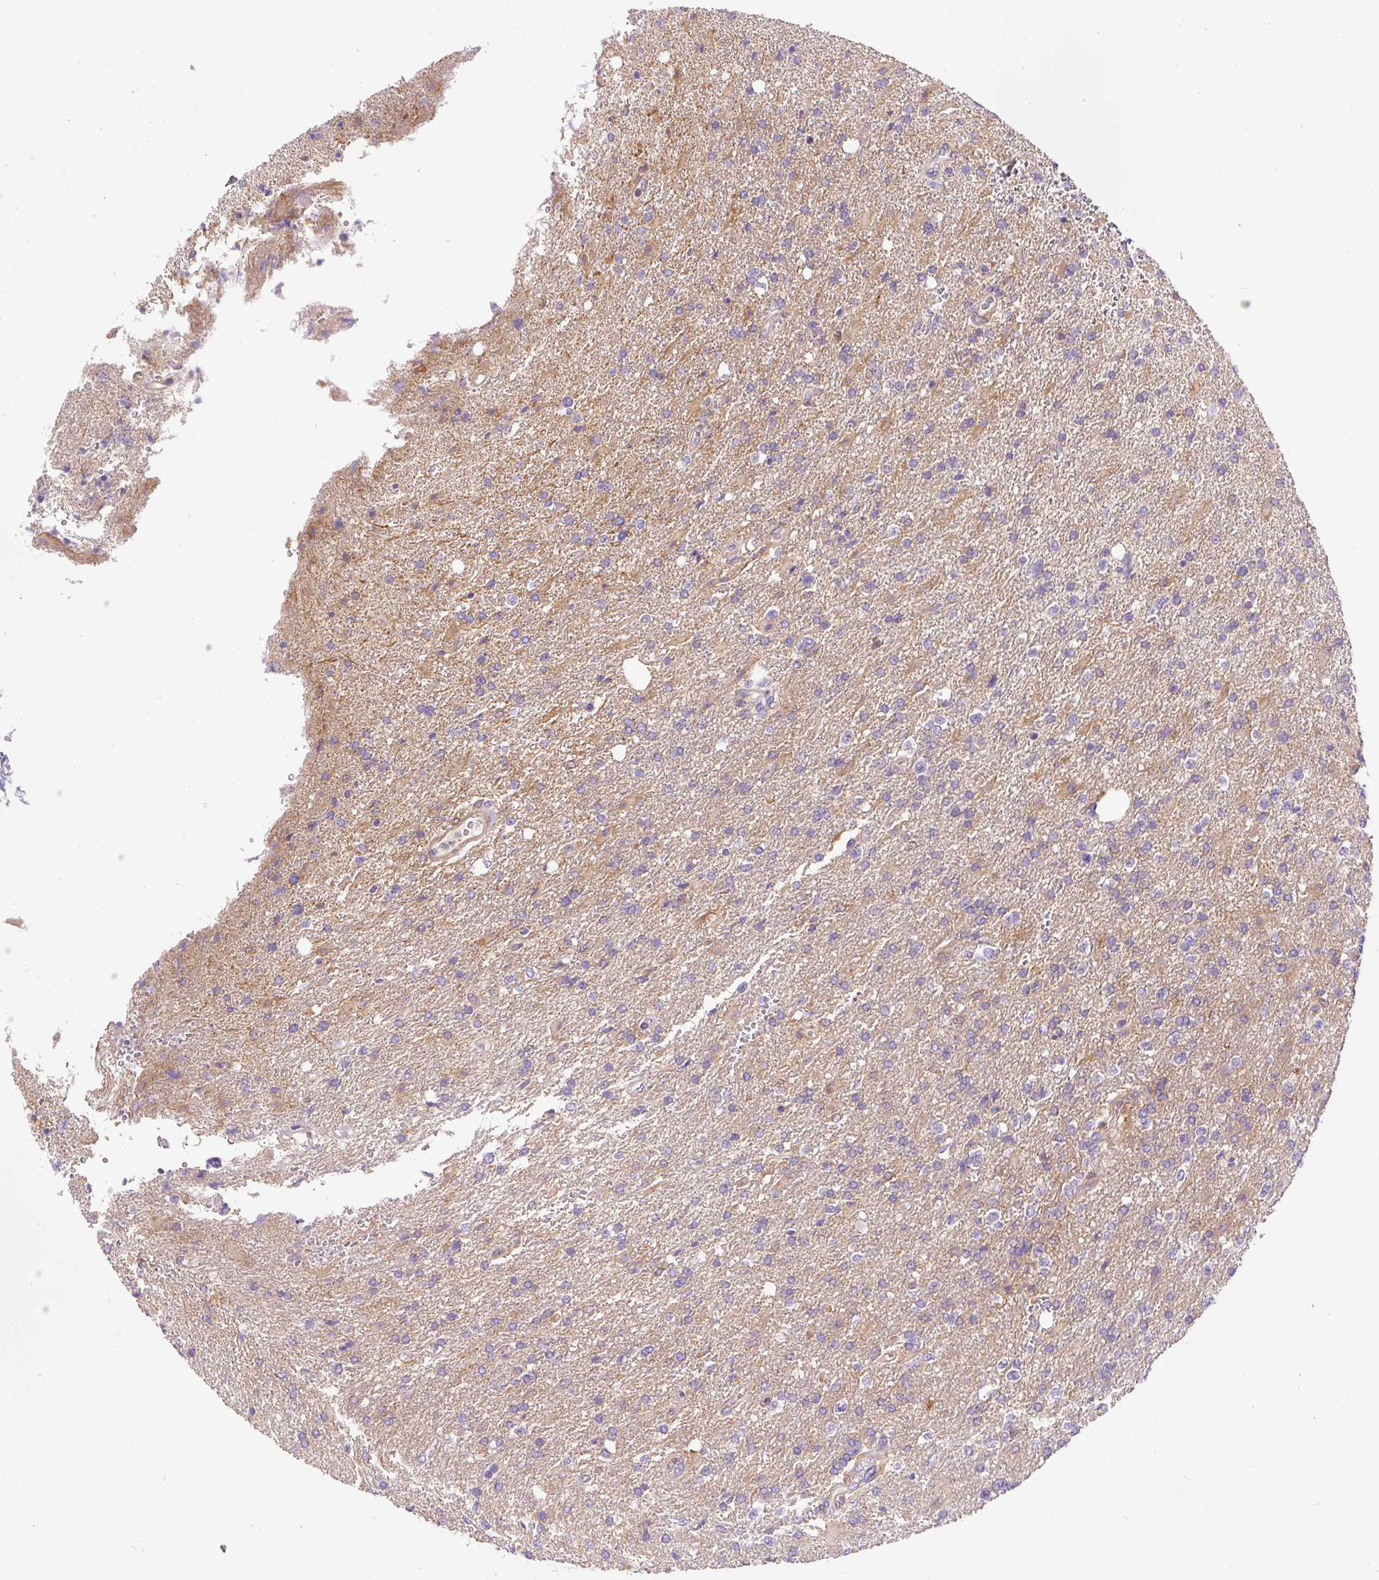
{"staining": {"intensity": "negative", "quantity": "none", "location": "none"}, "tissue": "glioma", "cell_type": "Tumor cells", "image_type": "cancer", "snomed": [{"axis": "morphology", "description": "Glioma, malignant, High grade"}, {"axis": "topography", "description": "Brain"}], "caption": "An image of glioma stained for a protein displays no brown staining in tumor cells.", "gene": "CCDC28A", "patient": {"sex": "male", "age": 56}}